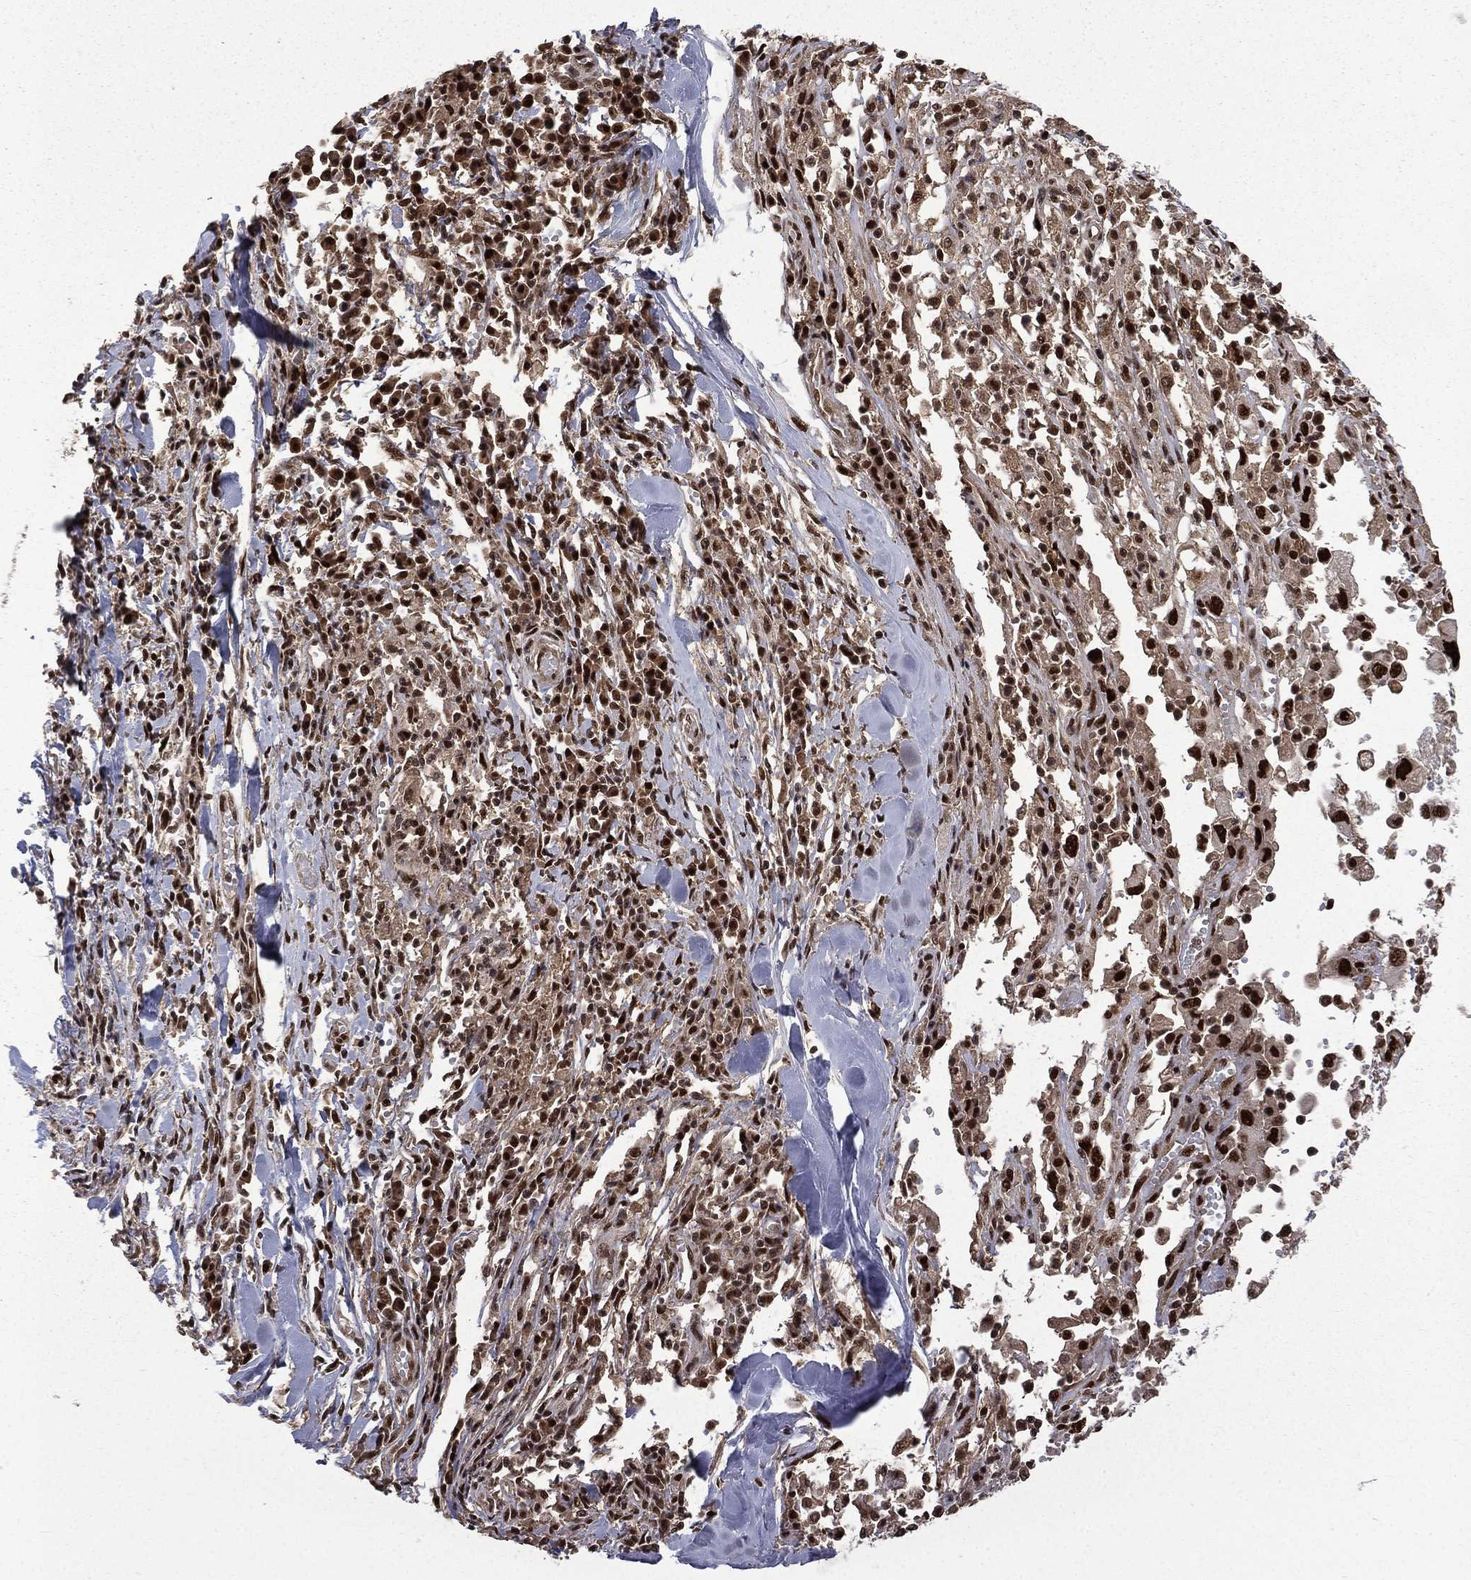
{"staining": {"intensity": "strong", "quantity": ">75%", "location": "nuclear"}, "tissue": "melanoma", "cell_type": "Tumor cells", "image_type": "cancer", "snomed": [{"axis": "morphology", "description": "Malignant melanoma, Metastatic site"}, {"axis": "topography", "description": "Lymph node"}], "caption": "Immunohistochemical staining of human melanoma demonstrates high levels of strong nuclear staining in approximately >75% of tumor cells.", "gene": "JMJD6", "patient": {"sex": "male", "age": 50}}